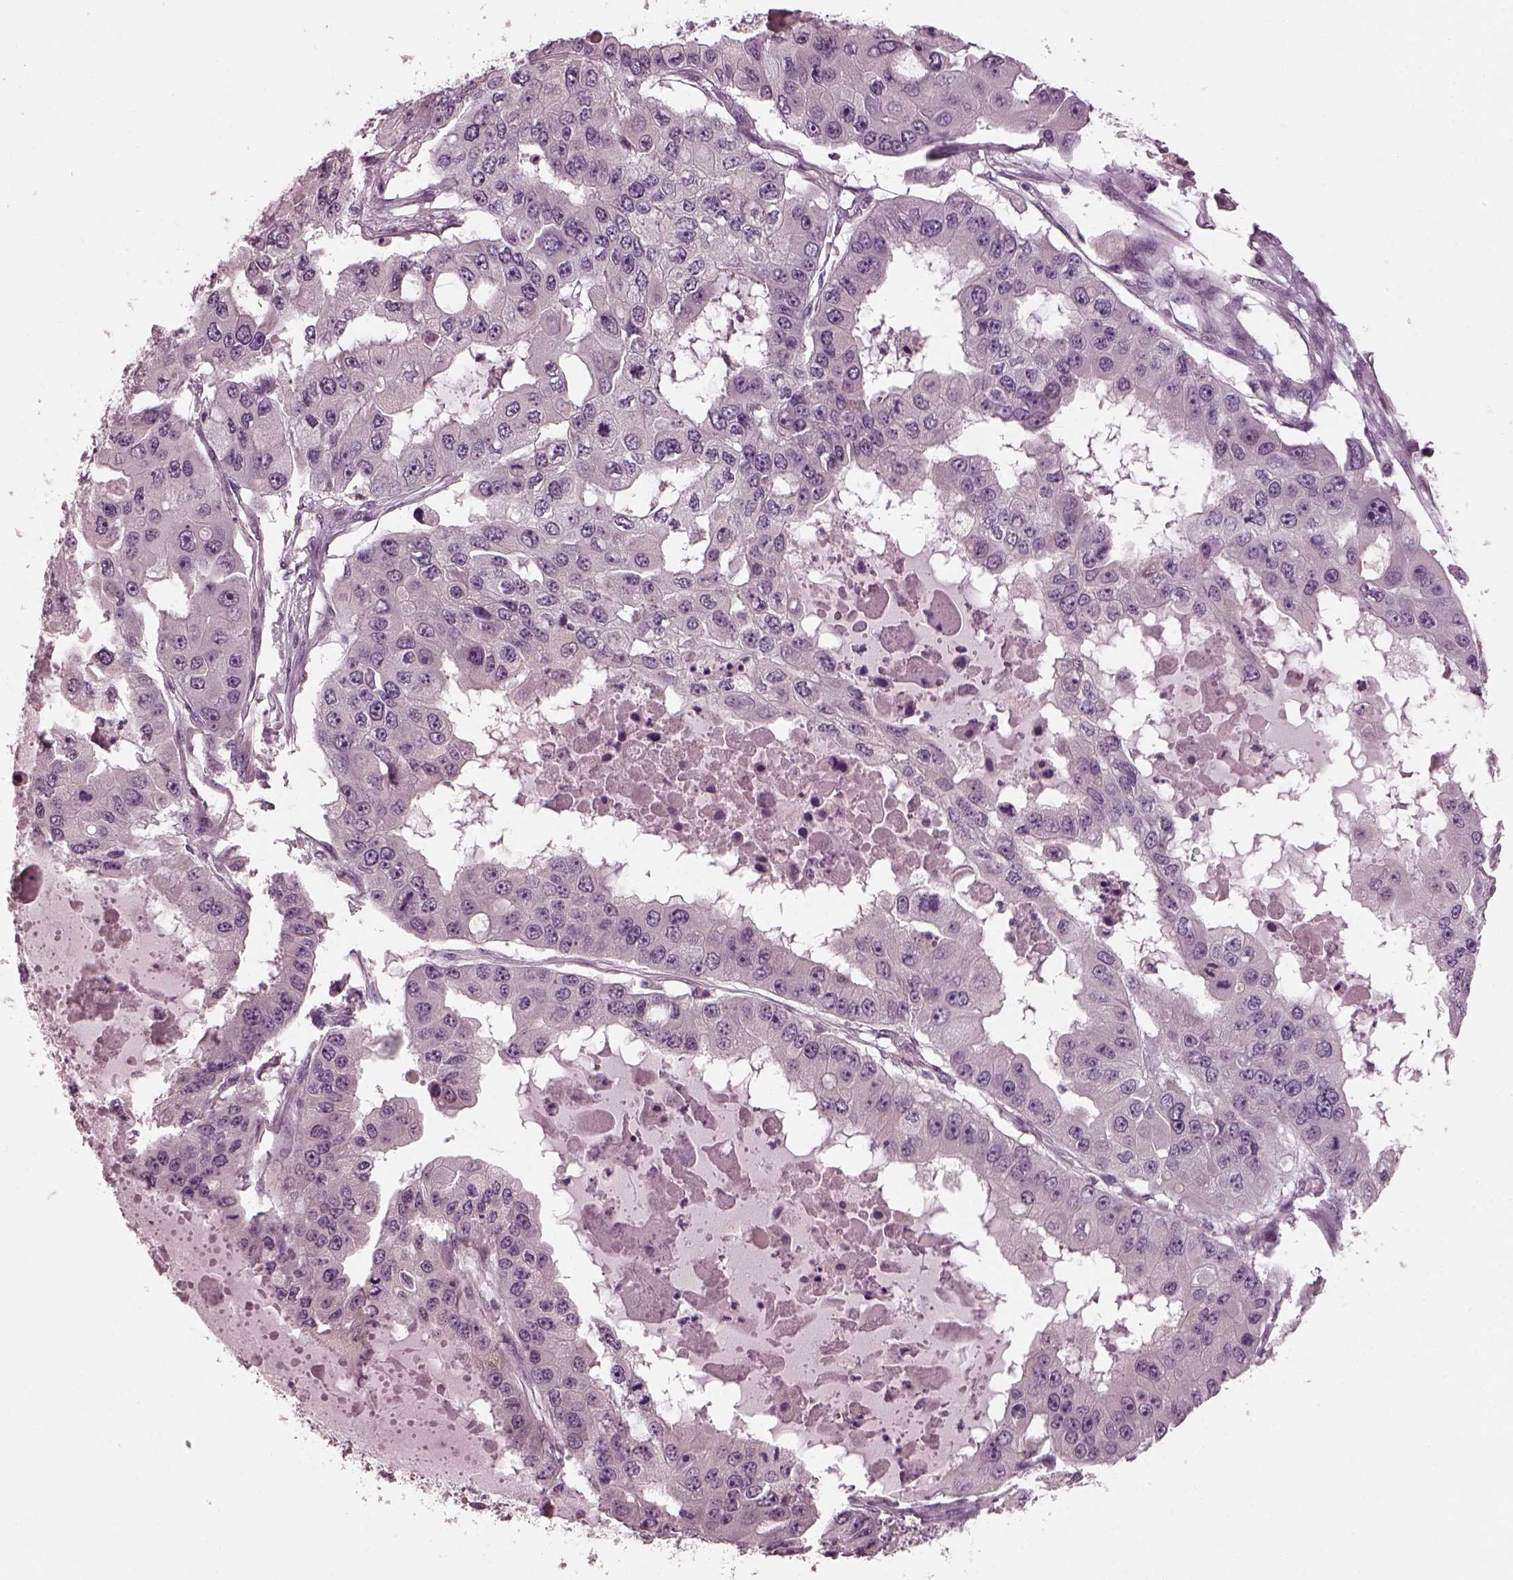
{"staining": {"intensity": "negative", "quantity": "none", "location": "none"}, "tissue": "ovarian cancer", "cell_type": "Tumor cells", "image_type": "cancer", "snomed": [{"axis": "morphology", "description": "Cystadenocarcinoma, serous, NOS"}, {"axis": "topography", "description": "Ovary"}], "caption": "High power microscopy micrograph of an IHC photomicrograph of serous cystadenocarcinoma (ovarian), revealing no significant positivity in tumor cells.", "gene": "RCVRN", "patient": {"sex": "female", "age": 56}}